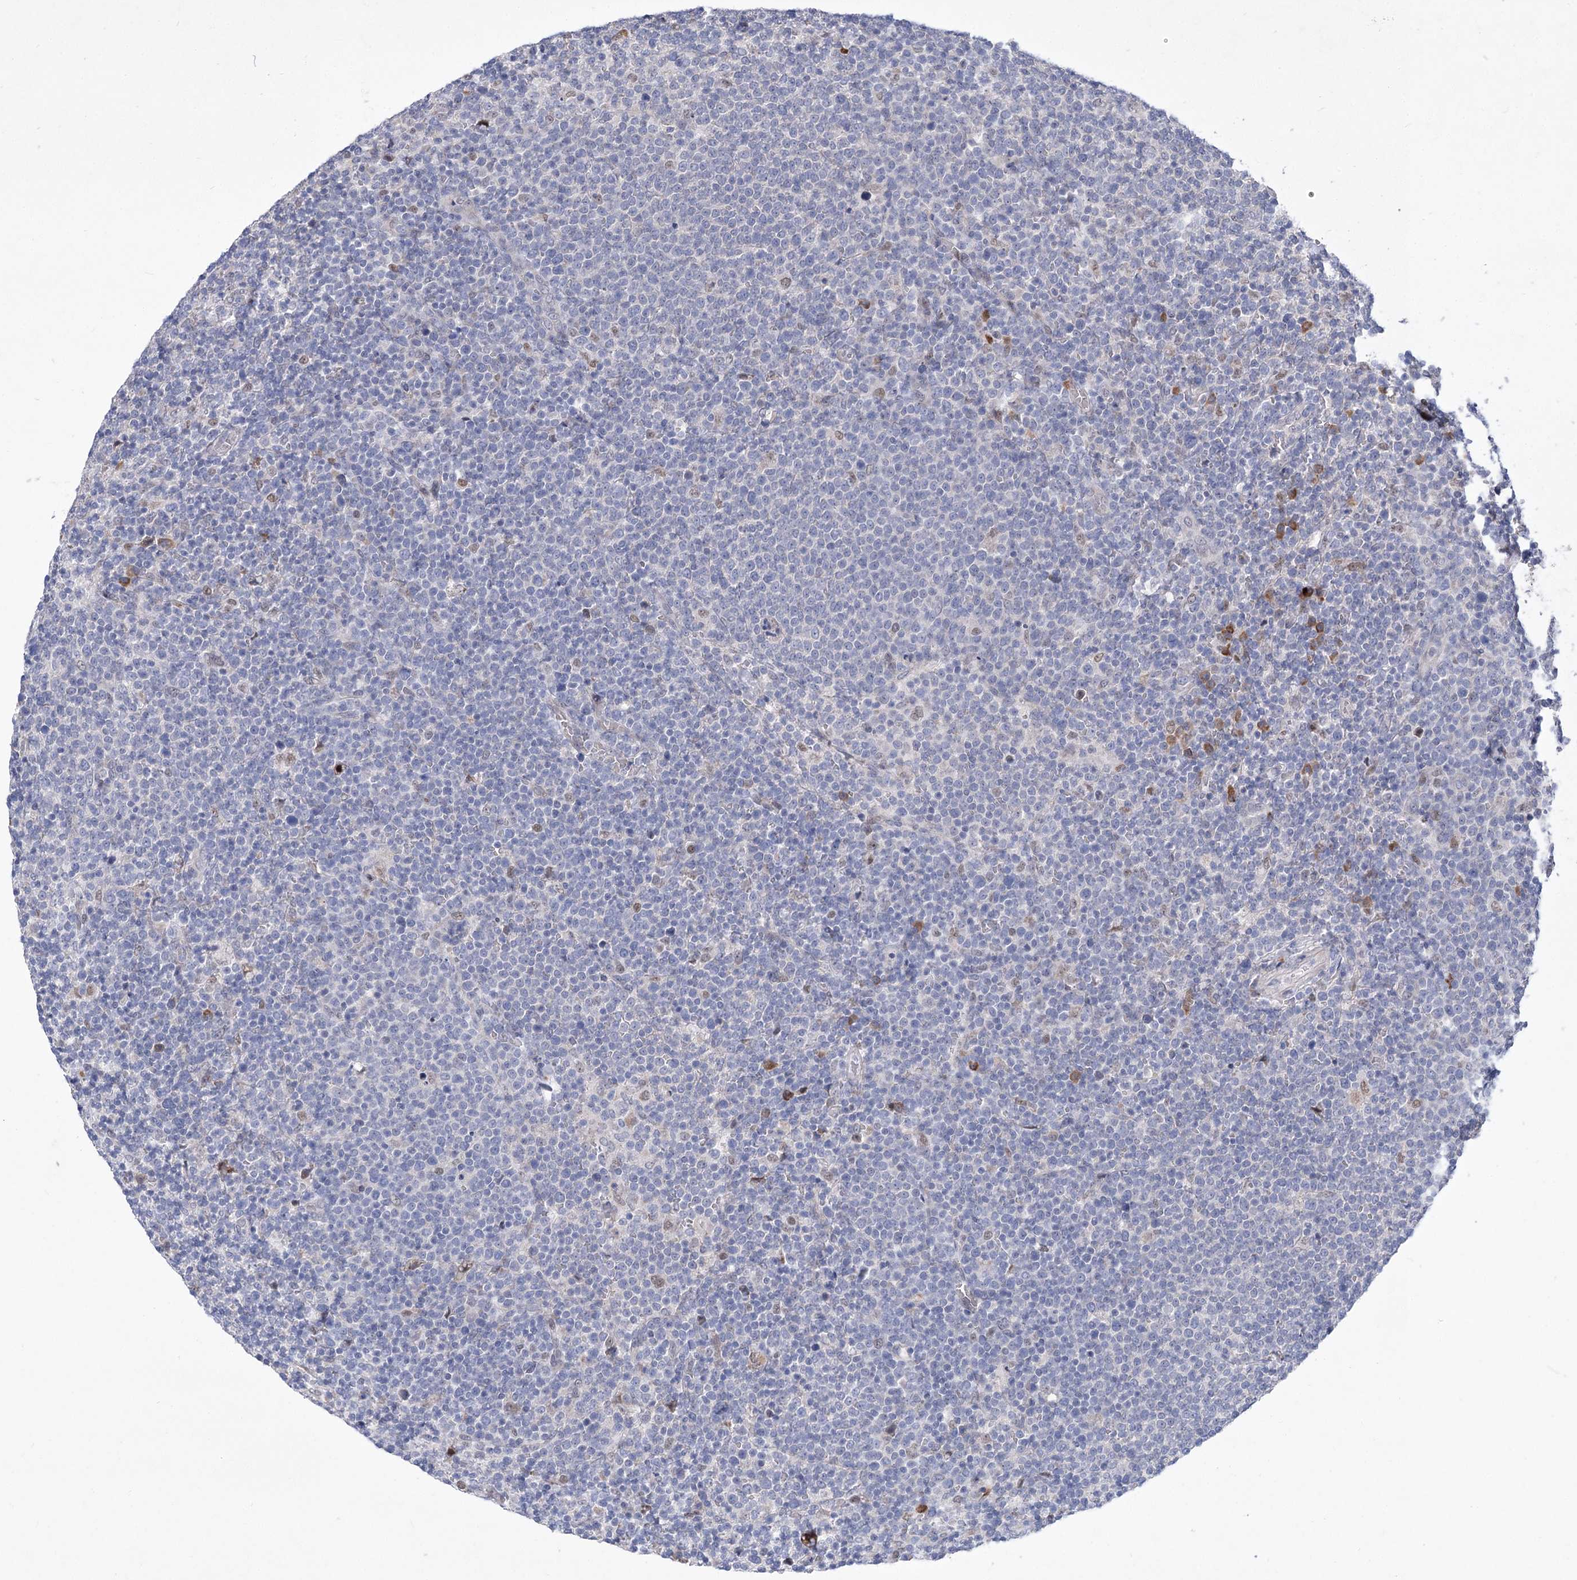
{"staining": {"intensity": "negative", "quantity": "none", "location": "none"}, "tissue": "lymphoma", "cell_type": "Tumor cells", "image_type": "cancer", "snomed": [{"axis": "morphology", "description": "Malignant lymphoma, non-Hodgkin's type, High grade"}, {"axis": "topography", "description": "Lymph node"}], "caption": "DAB (3,3'-diaminobenzidine) immunohistochemical staining of human lymphoma reveals no significant positivity in tumor cells. The staining is performed using DAB (3,3'-diaminobenzidine) brown chromogen with nuclei counter-stained in using hematoxylin.", "gene": "GCNT4", "patient": {"sex": "male", "age": 61}}